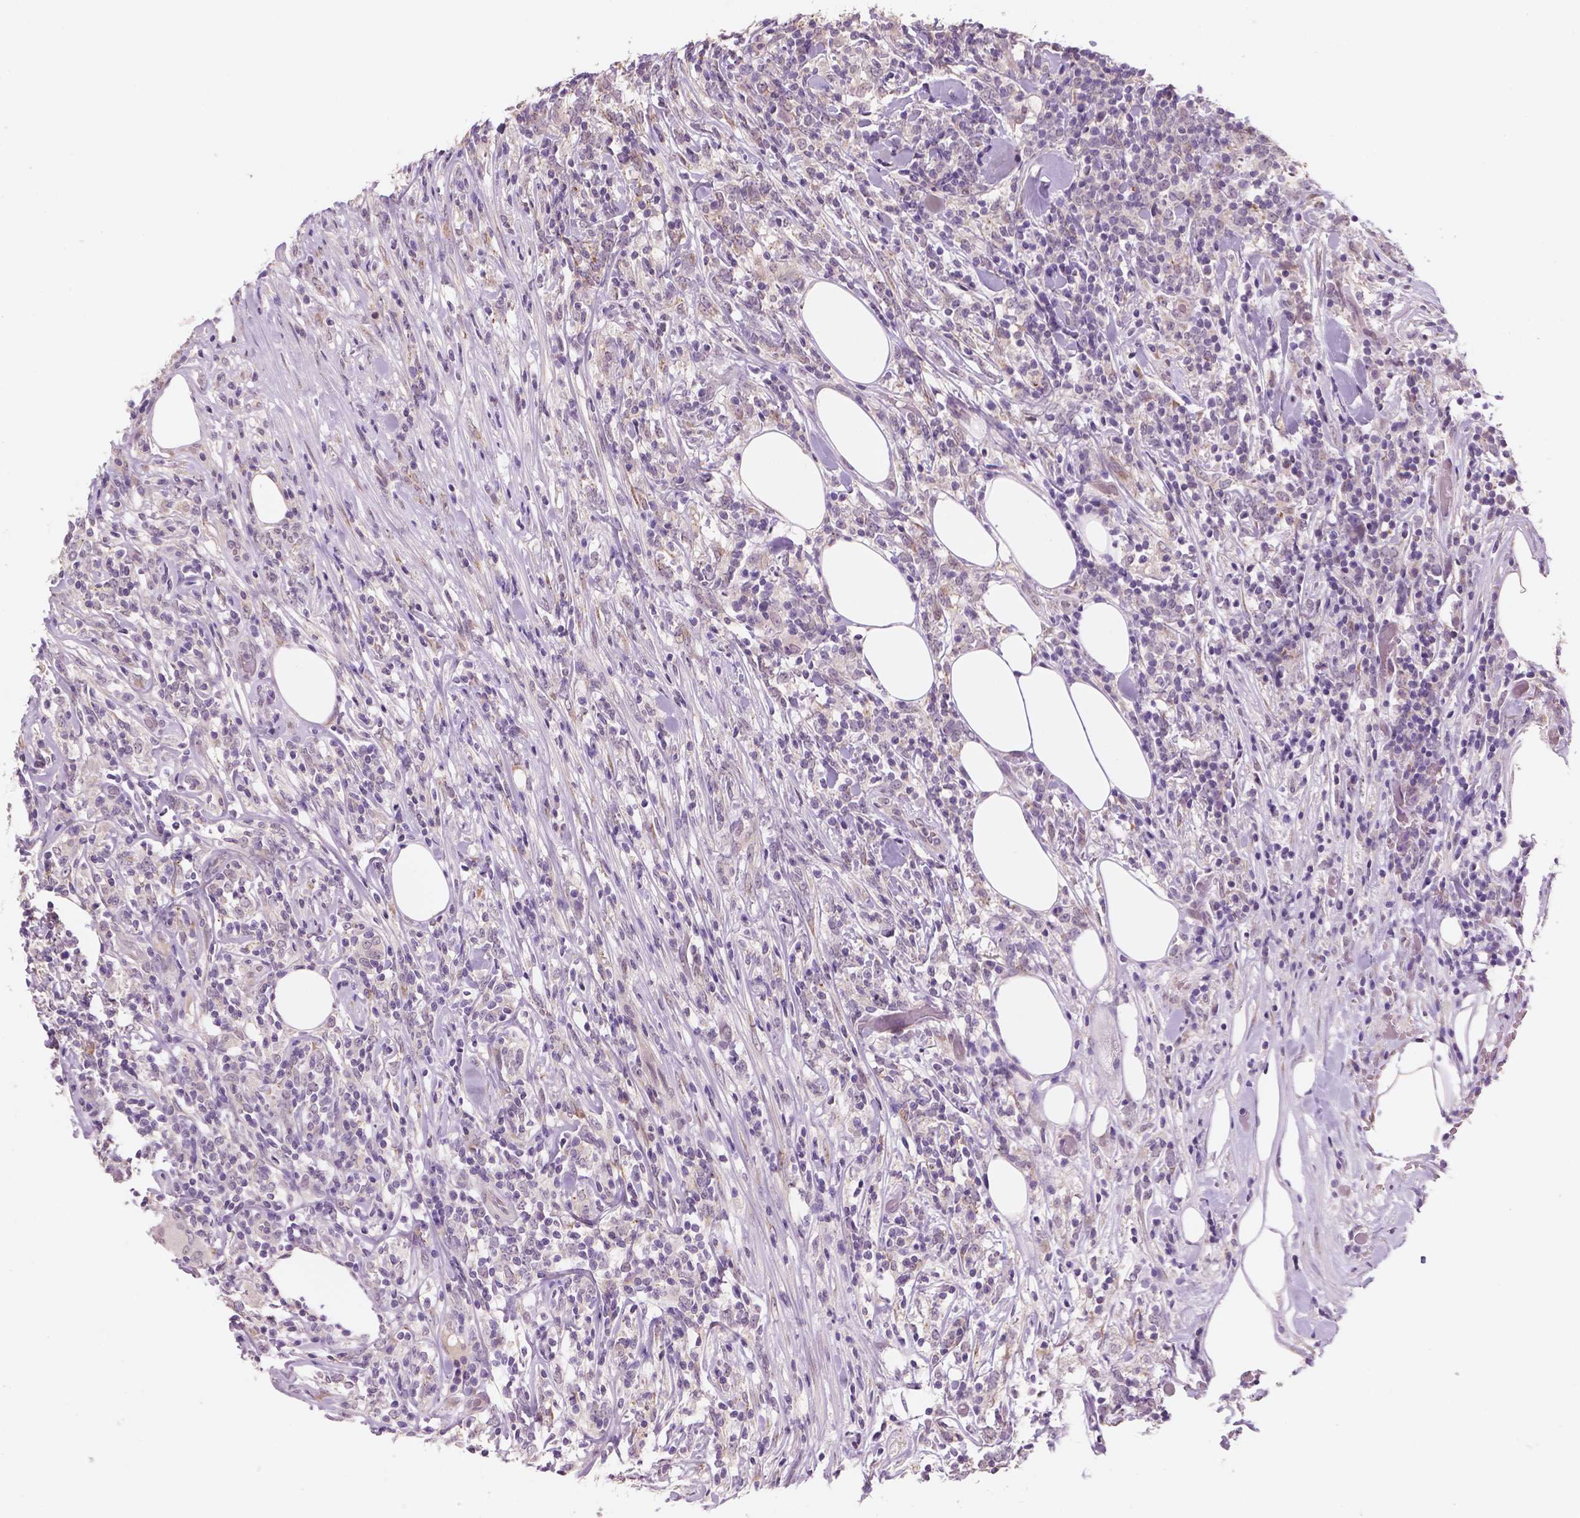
{"staining": {"intensity": "negative", "quantity": "none", "location": "none"}, "tissue": "lymphoma", "cell_type": "Tumor cells", "image_type": "cancer", "snomed": [{"axis": "morphology", "description": "Malignant lymphoma, non-Hodgkin's type, High grade"}, {"axis": "topography", "description": "Lymph node"}], "caption": "Lymphoma stained for a protein using immunohistochemistry (IHC) exhibits no positivity tumor cells.", "gene": "GXYLT2", "patient": {"sex": "female", "age": 84}}